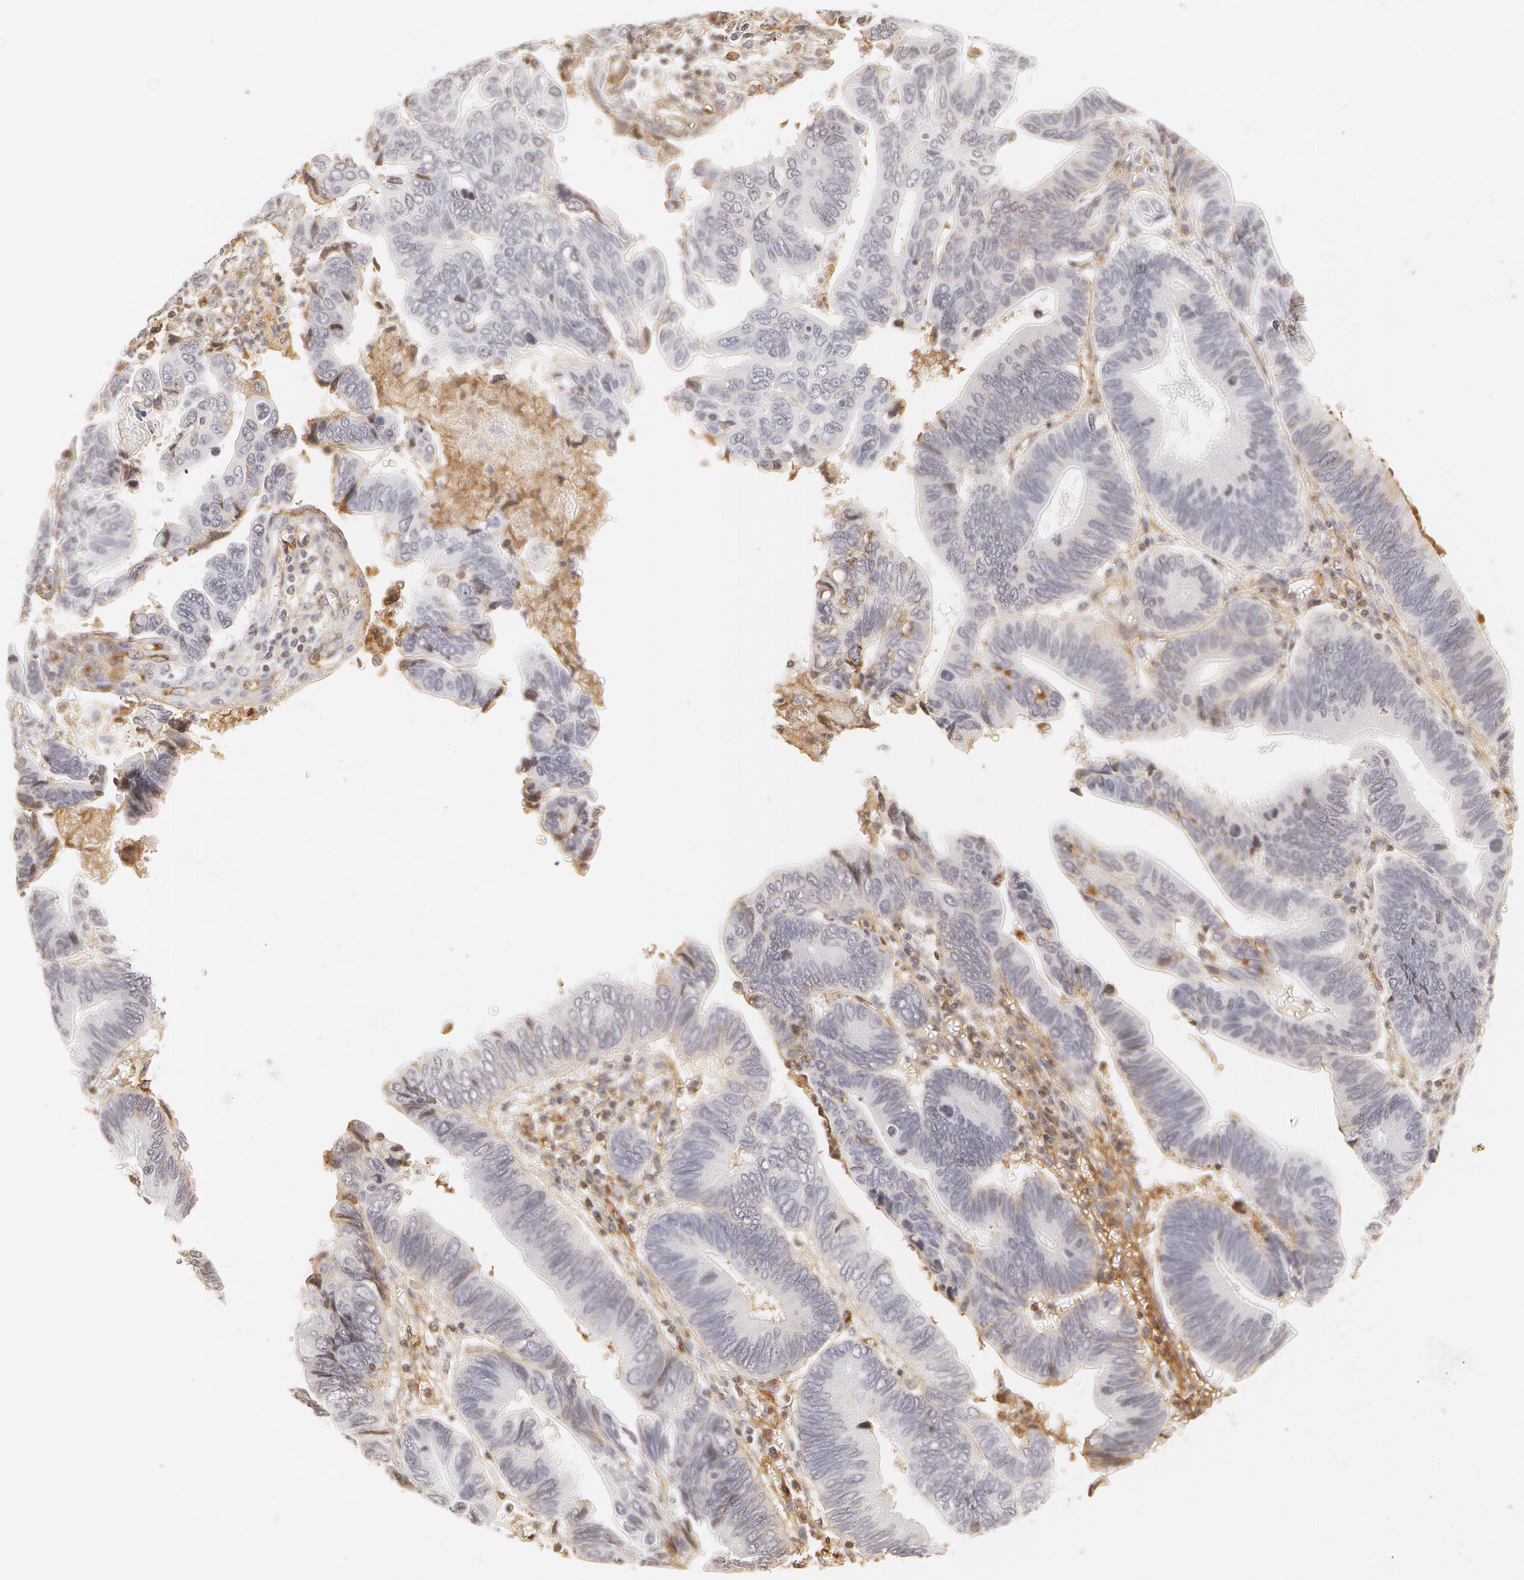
{"staining": {"intensity": "negative", "quantity": "none", "location": "none"}, "tissue": "pancreatic cancer", "cell_type": "Tumor cells", "image_type": "cancer", "snomed": [{"axis": "morphology", "description": "Adenocarcinoma, NOS"}, {"axis": "topography", "description": "Pancreas"}], "caption": "High power microscopy histopathology image of an immunohistochemistry (IHC) photomicrograph of pancreatic adenocarcinoma, revealing no significant staining in tumor cells.", "gene": "VWF", "patient": {"sex": "female", "age": 70}}